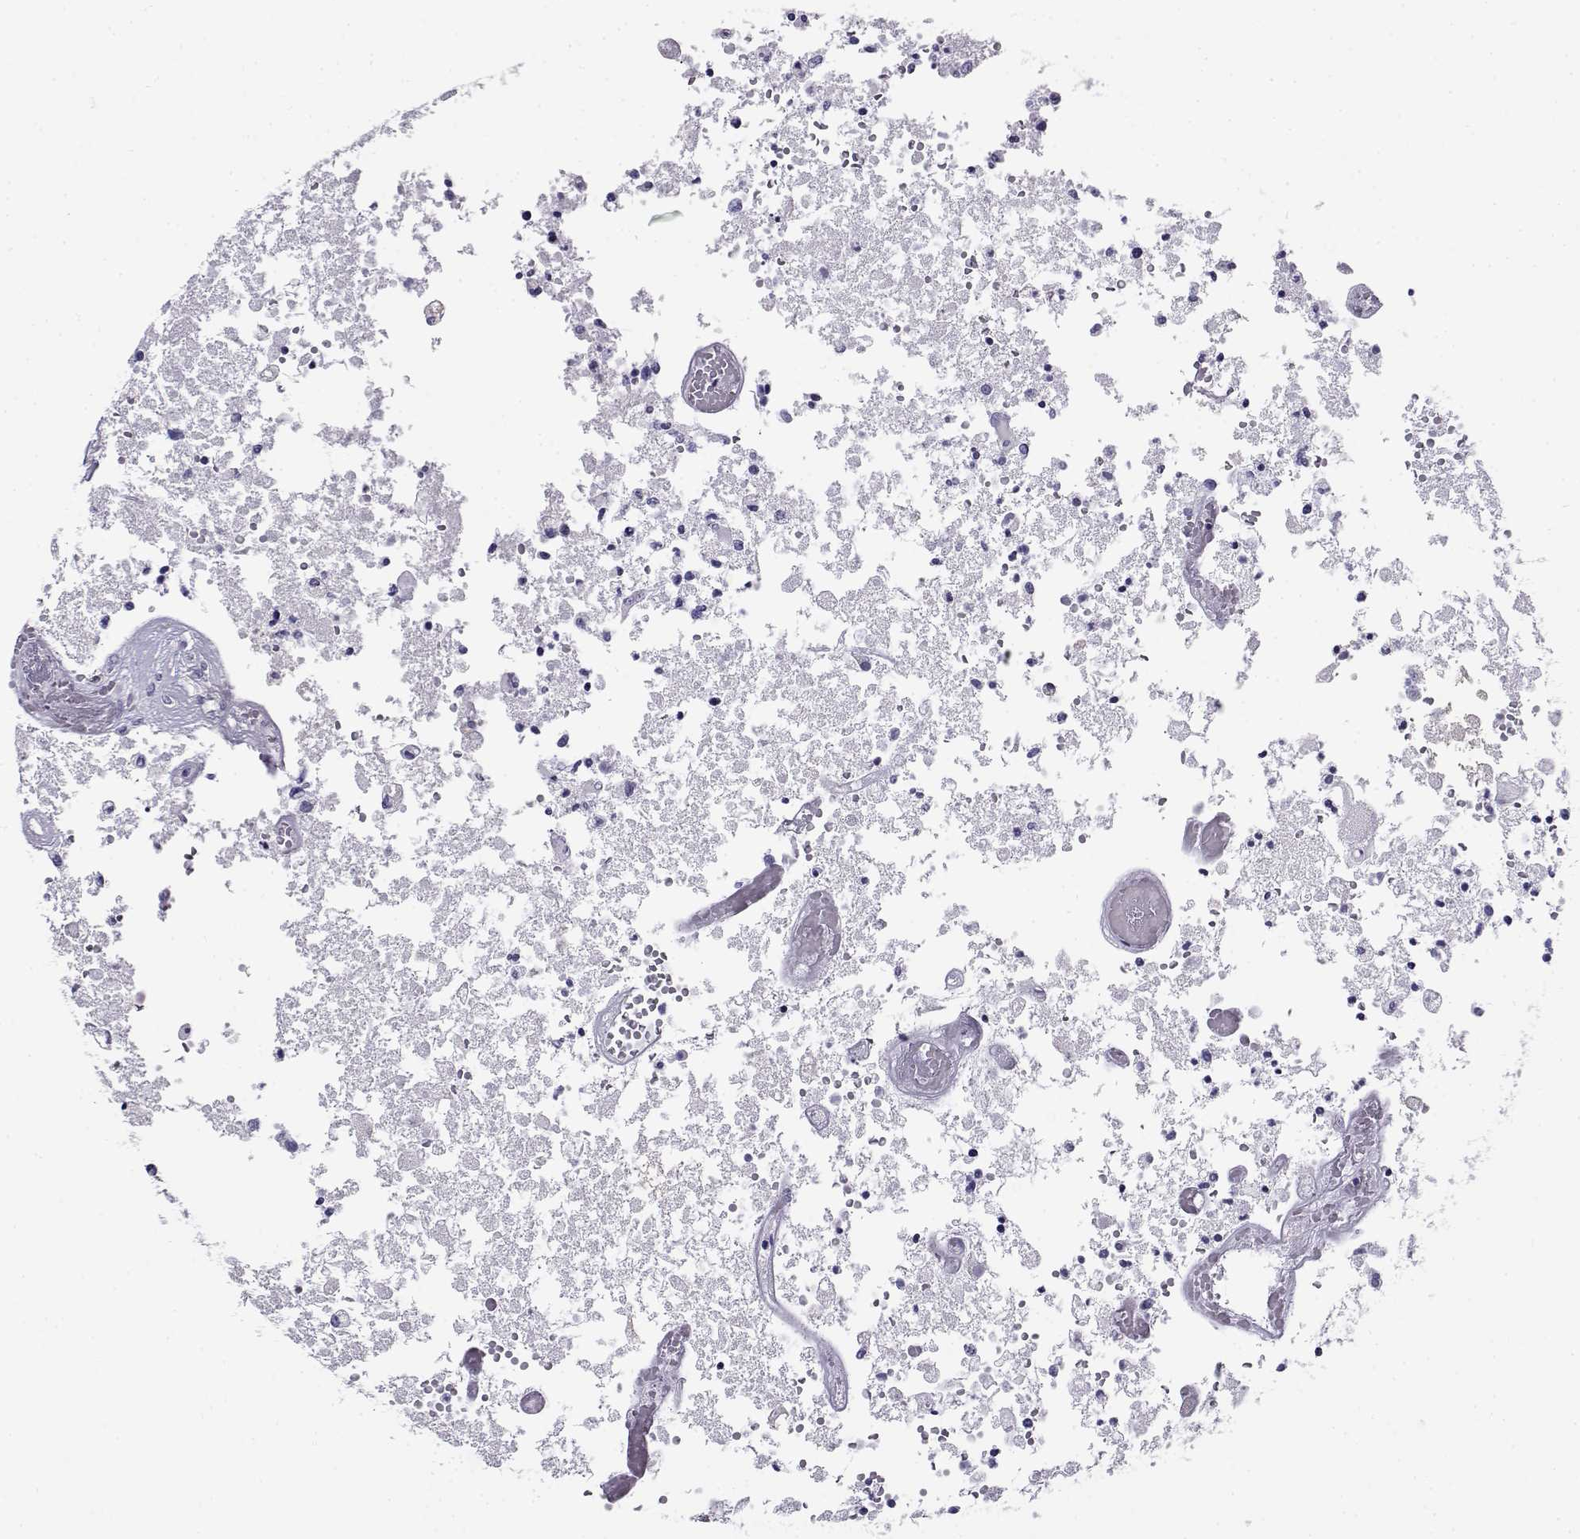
{"staining": {"intensity": "negative", "quantity": "none", "location": "none"}, "tissue": "glioma", "cell_type": "Tumor cells", "image_type": "cancer", "snomed": [{"axis": "morphology", "description": "Glioma, malignant, High grade"}, {"axis": "topography", "description": "Brain"}], "caption": "An image of human glioma is negative for staining in tumor cells.", "gene": "CABS1", "patient": {"sex": "female", "age": 63}}